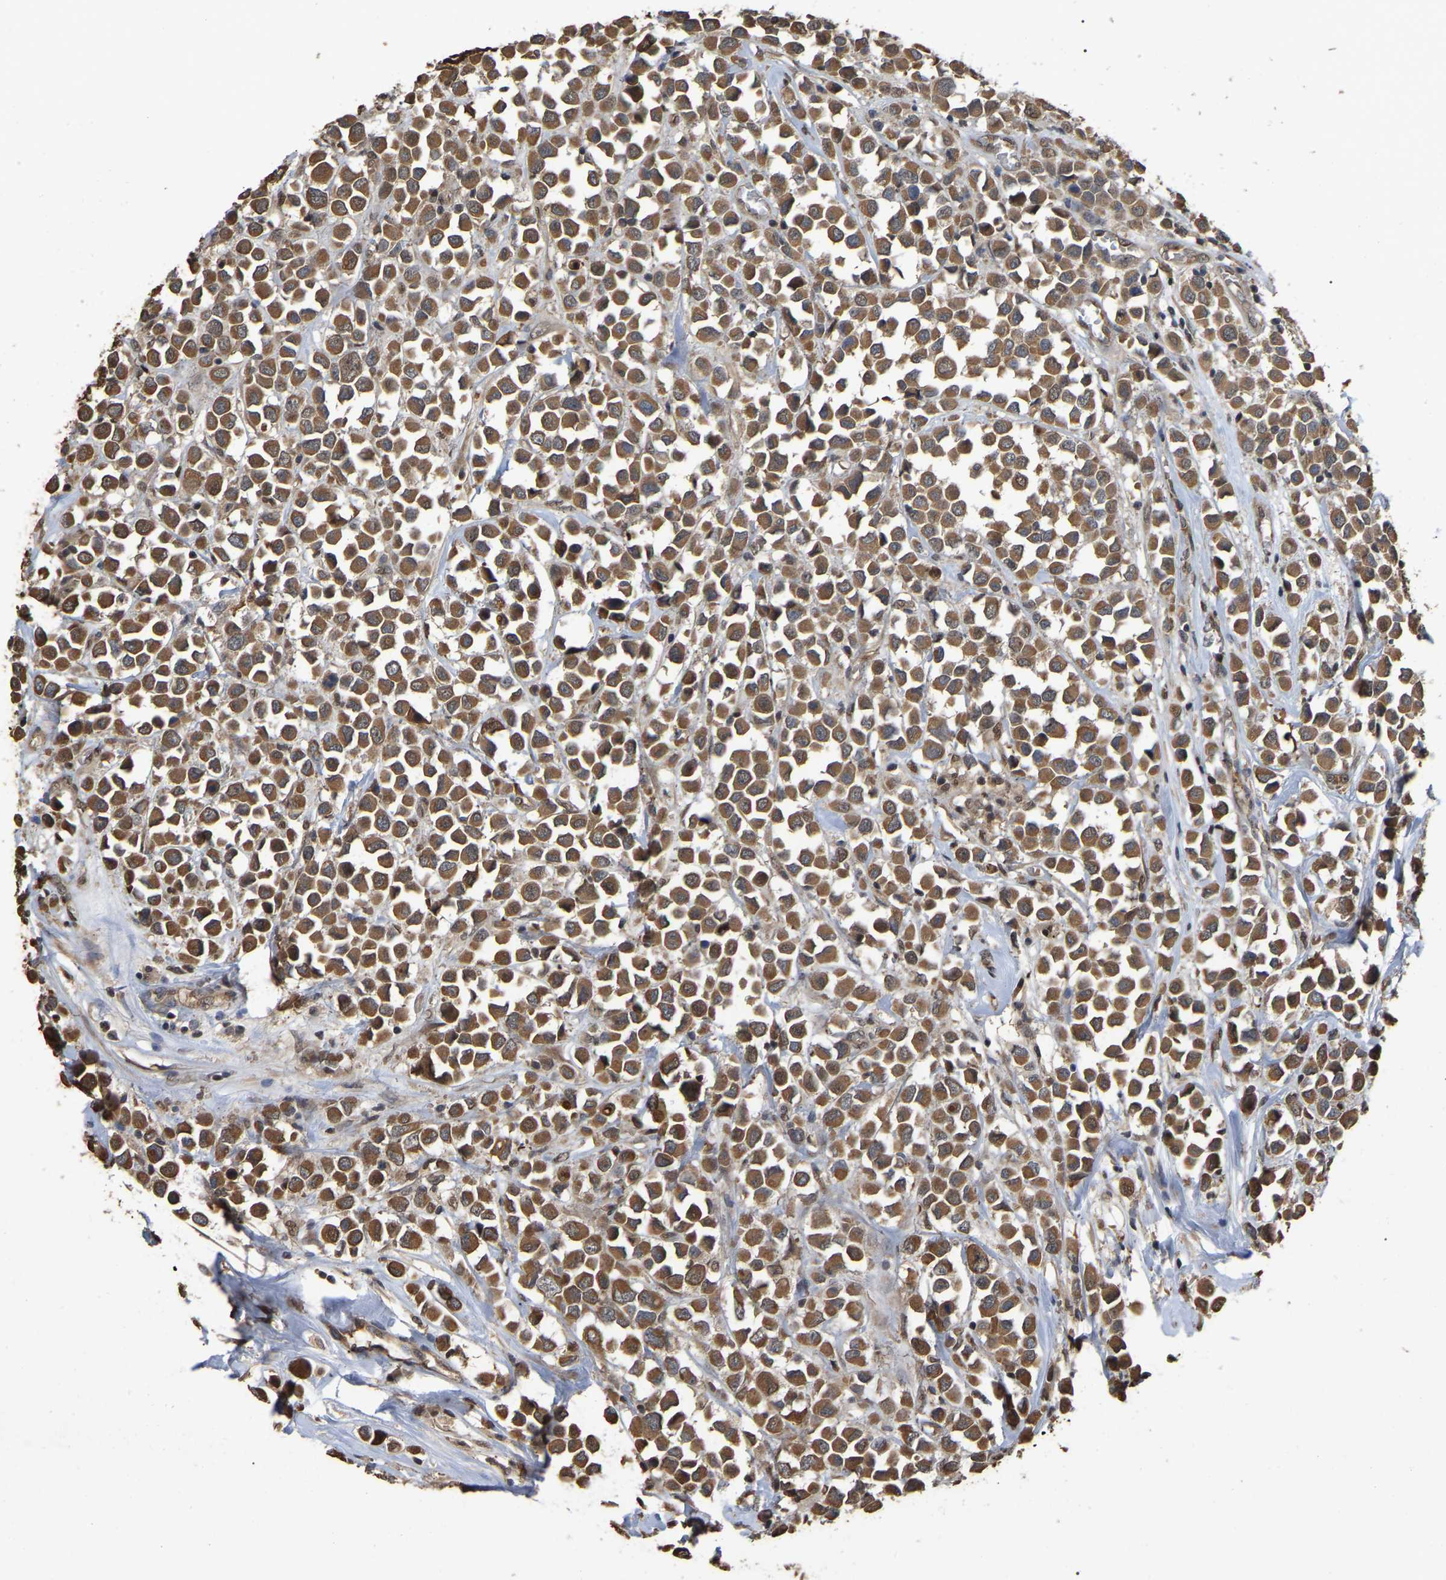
{"staining": {"intensity": "strong", "quantity": ">75%", "location": "cytoplasmic/membranous"}, "tissue": "breast cancer", "cell_type": "Tumor cells", "image_type": "cancer", "snomed": [{"axis": "morphology", "description": "Duct carcinoma"}, {"axis": "topography", "description": "Breast"}], "caption": "This is a micrograph of immunohistochemistry staining of breast cancer (intraductal carcinoma), which shows strong staining in the cytoplasmic/membranous of tumor cells.", "gene": "FAM219A", "patient": {"sex": "female", "age": 61}}